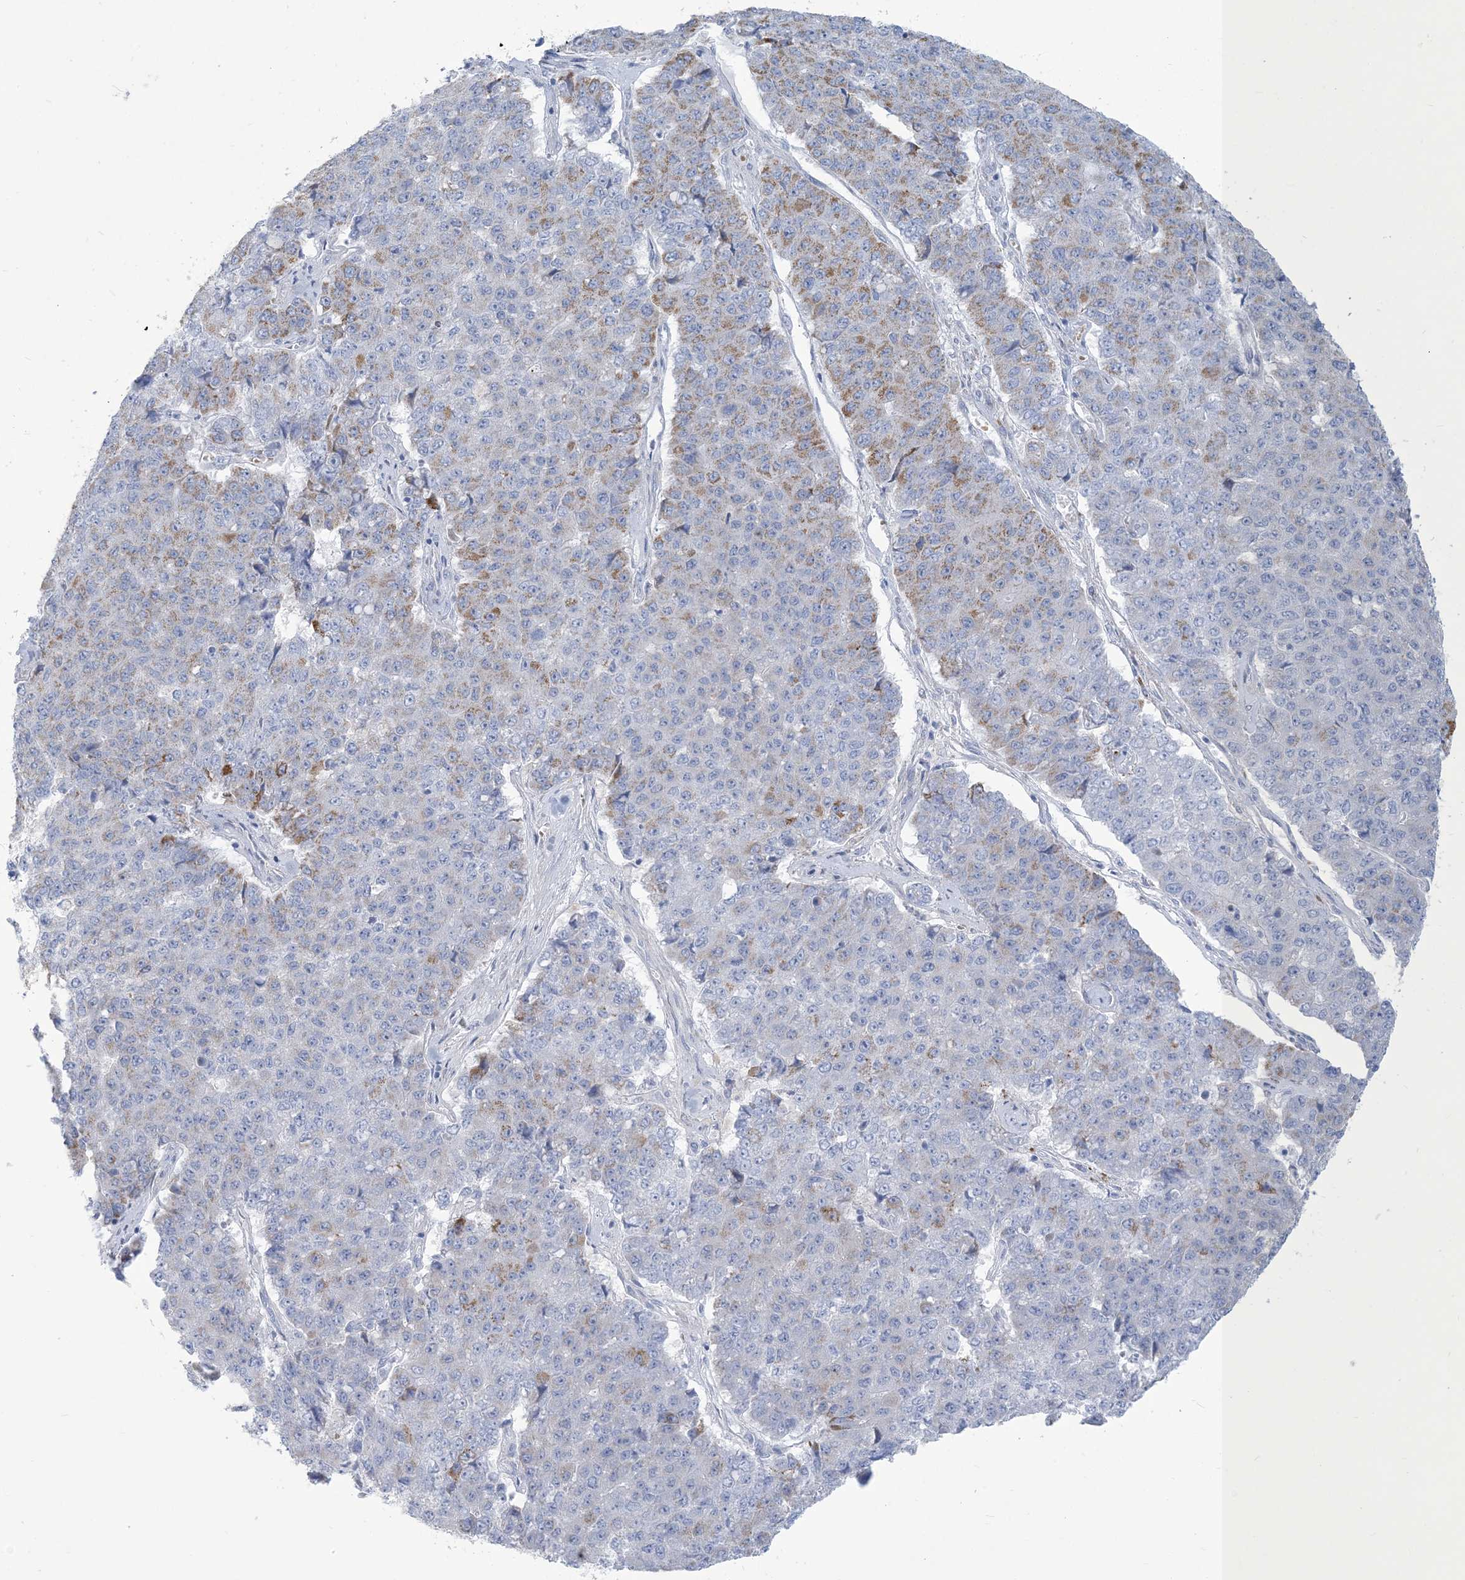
{"staining": {"intensity": "moderate", "quantity": "25%-75%", "location": "cytoplasmic/membranous"}, "tissue": "pancreatic cancer", "cell_type": "Tumor cells", "image_type": "cancer", "snomed": [{"axis": "morphology", "description": "Adenocarcinoma, NOS"}, {"axis": "topography", "description": "Pancreas"}], "caption": "Protein analysis of pancreatic cancer tissue demonstrates moderate cytoplasmic/membranous expression in approximately 25%-75% of tumor cells.", "gene": "MOXD1", "patient": {"sex": "male", "age": 50}}